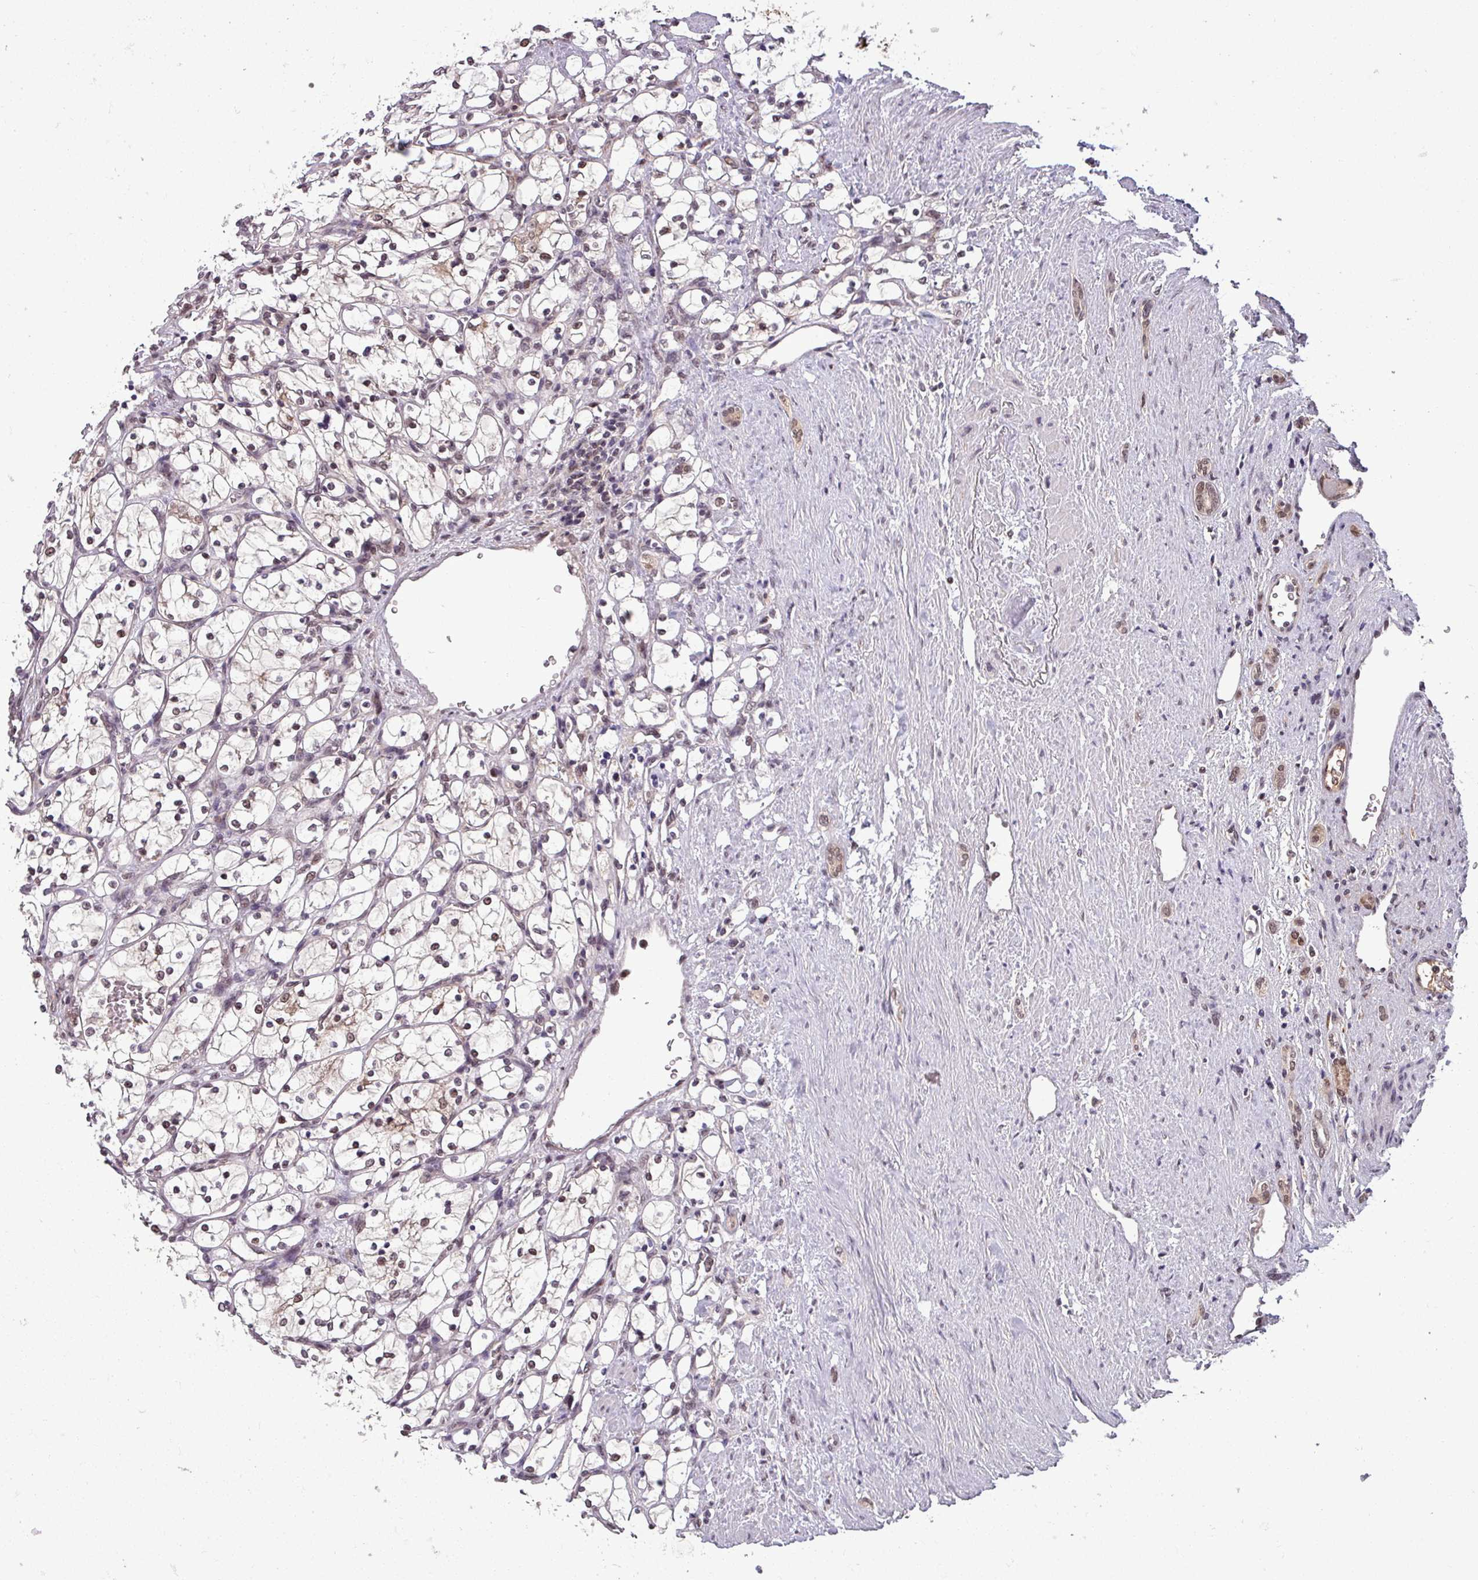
{"staining": {"intensity": "moderate", "quantity": "<25%", "location": "nuclear"}, "tissue": "renal cancer", "cell_type": "Tumor cells", "image_type": "cancer", "snomed": [{"axis": "morphology", "description": "Adenocarcinoma, NOS"}, {"axis": "topography", "description": "Kidney"}], "caption": "This micrograph shows IHC staining of human adenocarcinoma (renal), with low moderate nuclear positivity in approximately <25% of tumor cells.", "gene": "NOB1", "patient": {"sex": "female", "age": 69}}